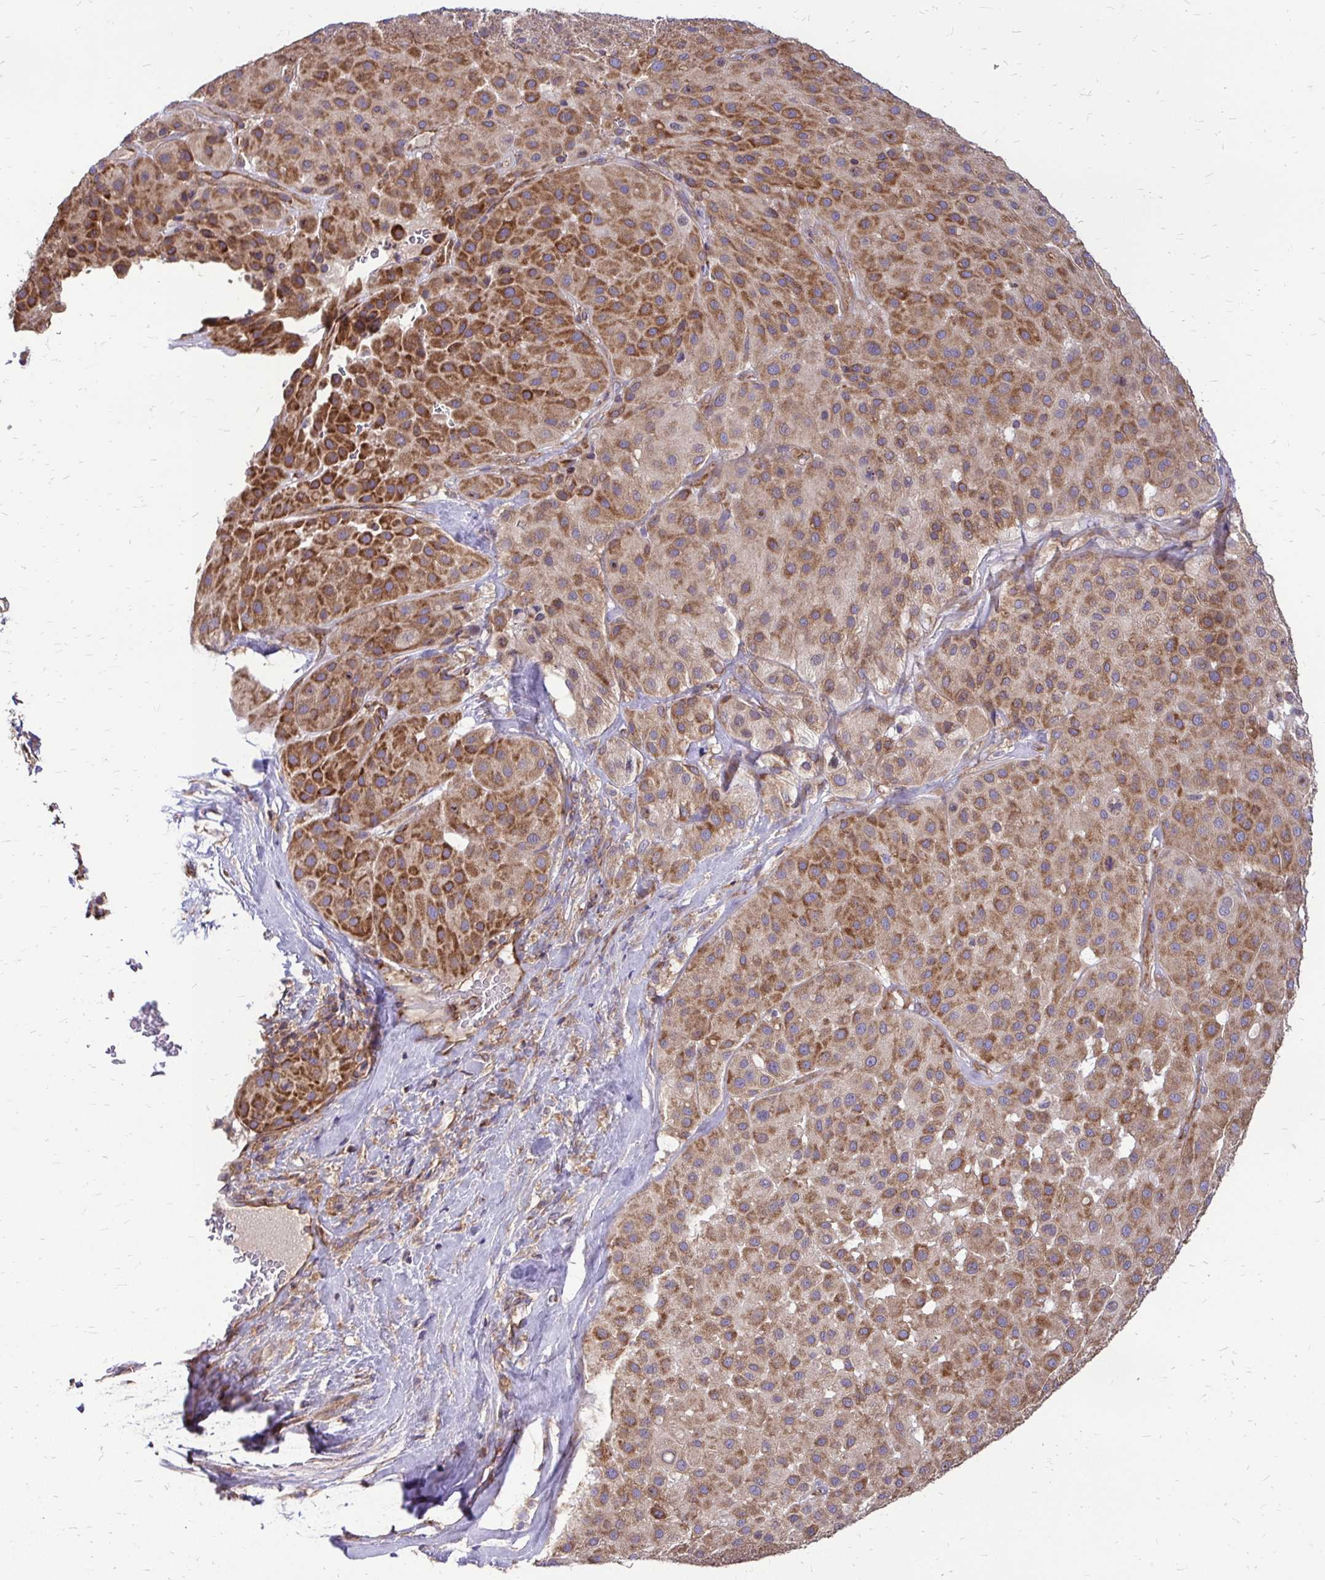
{"staining": {"intensity": "moderate", "quantity": ">75%", "location": "cytoplasmic/membranous"}, "tissue": "melanoma", "cell_type": "Tumor cells", "image_type": "cancer", "snomed": [{"axis": "morphology", "description": "Malignant melanoma, Metastatic site"}, {"axis": "topography", "description": "Smooth muscle"}], "caption": "Malignant melanoma (metastatic site) was stained to show a protein in brown. There is medium levels of moderate cytoplasmic/membranous expression in approximately >75% of tumor cells.", "gene": "FMR1", "patient": {"sex": "male", "age": 41}}